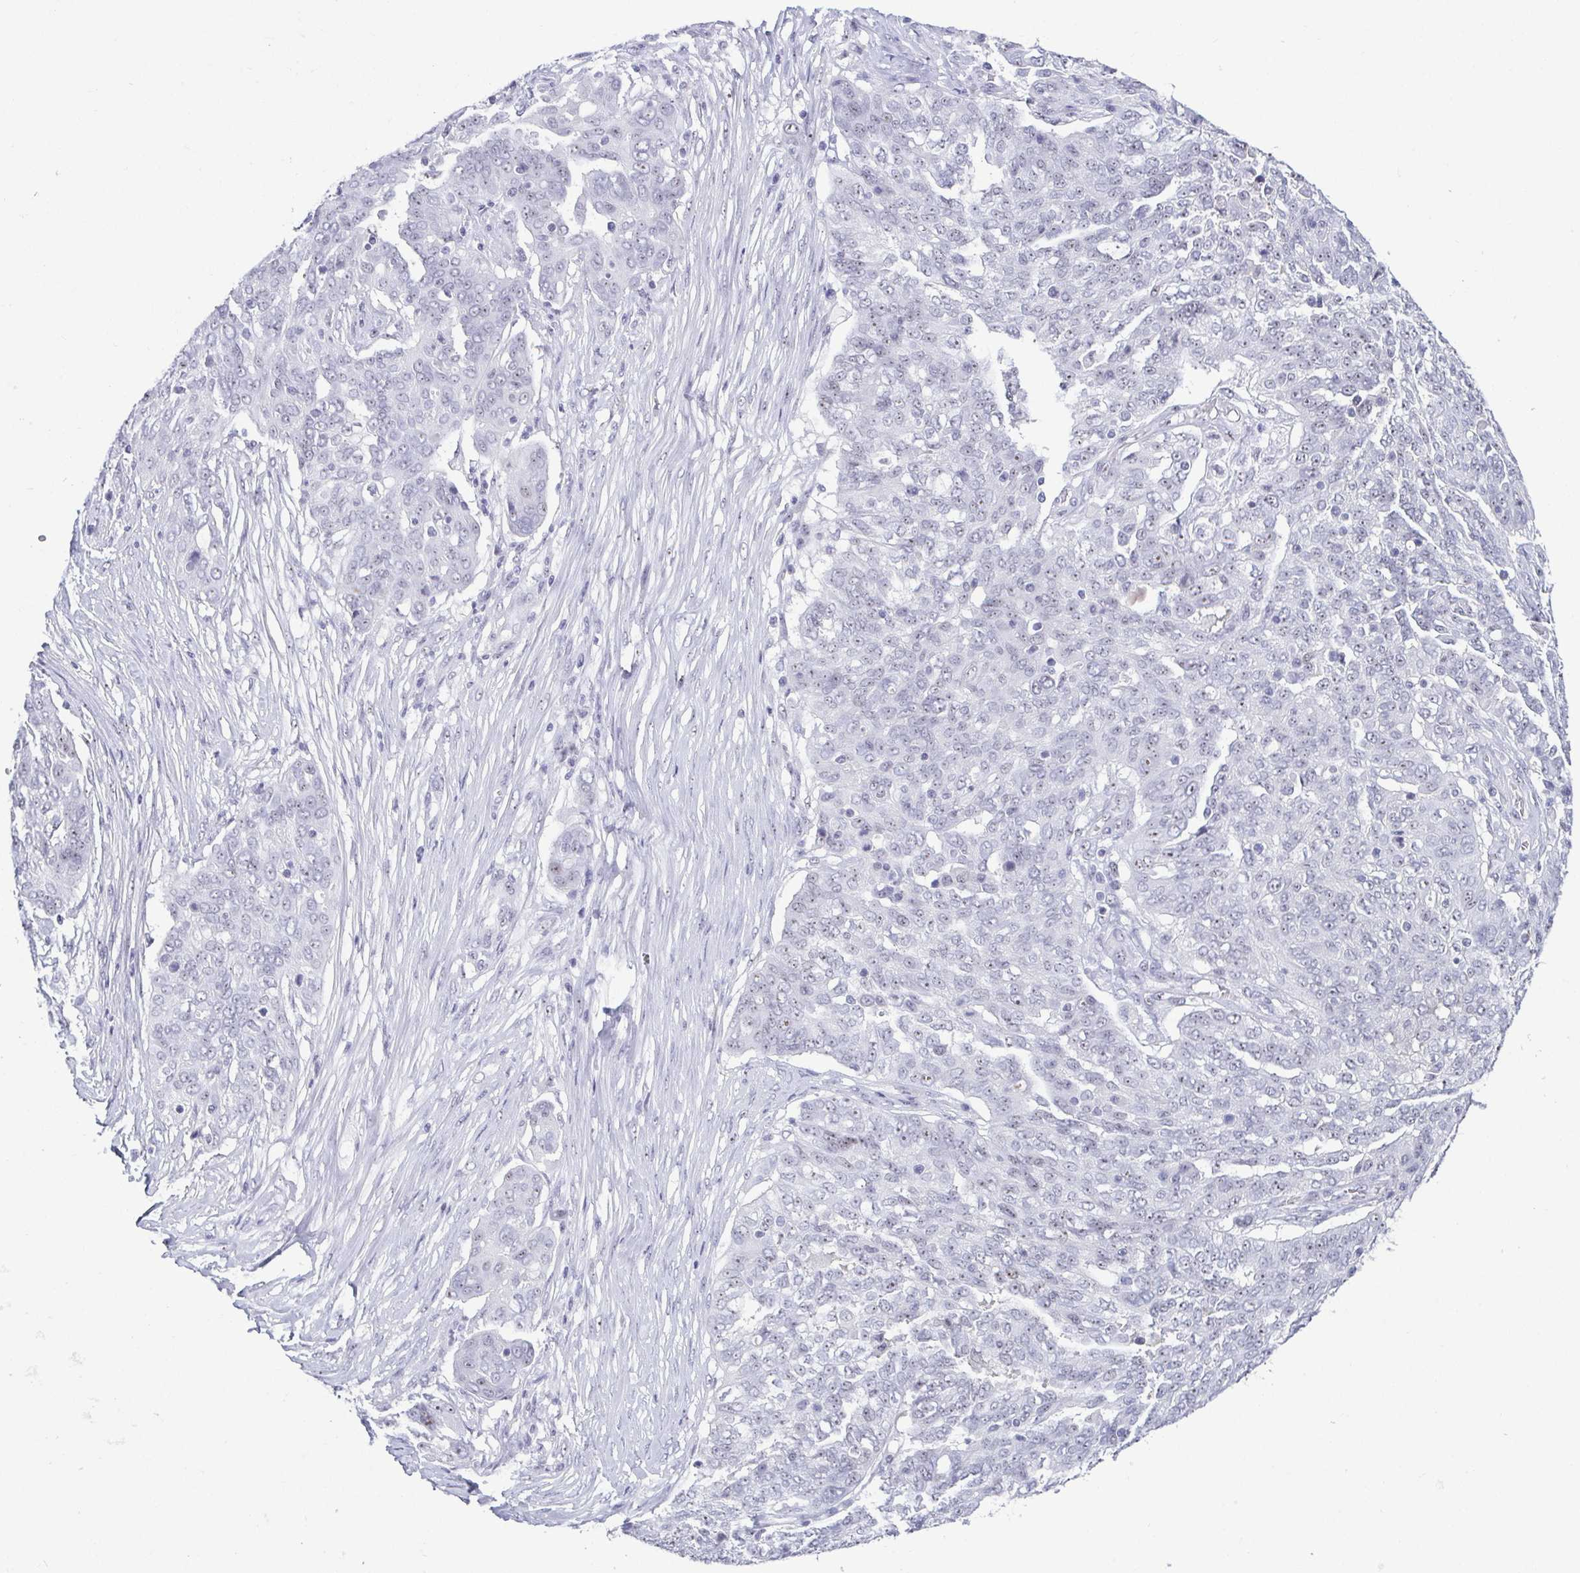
{"staining": {"intensity": "weak", "quantity": "<25%", "location": "nuclear"}, "tissue": "ovarian cancer", "cell_type": "Tumor cells", "image_type": "cancer", "snomed": [{"axis": "morphology", "description": "Cystadenocarcinoma, serous, NOS"}, {"axis": "topography", "description": "Ovary"}], "caption": "There is no significant positivity in tumor cells of ovarian cancer.", "gene": "BZW1", "patient": {"sex": "female", "age": 67}}